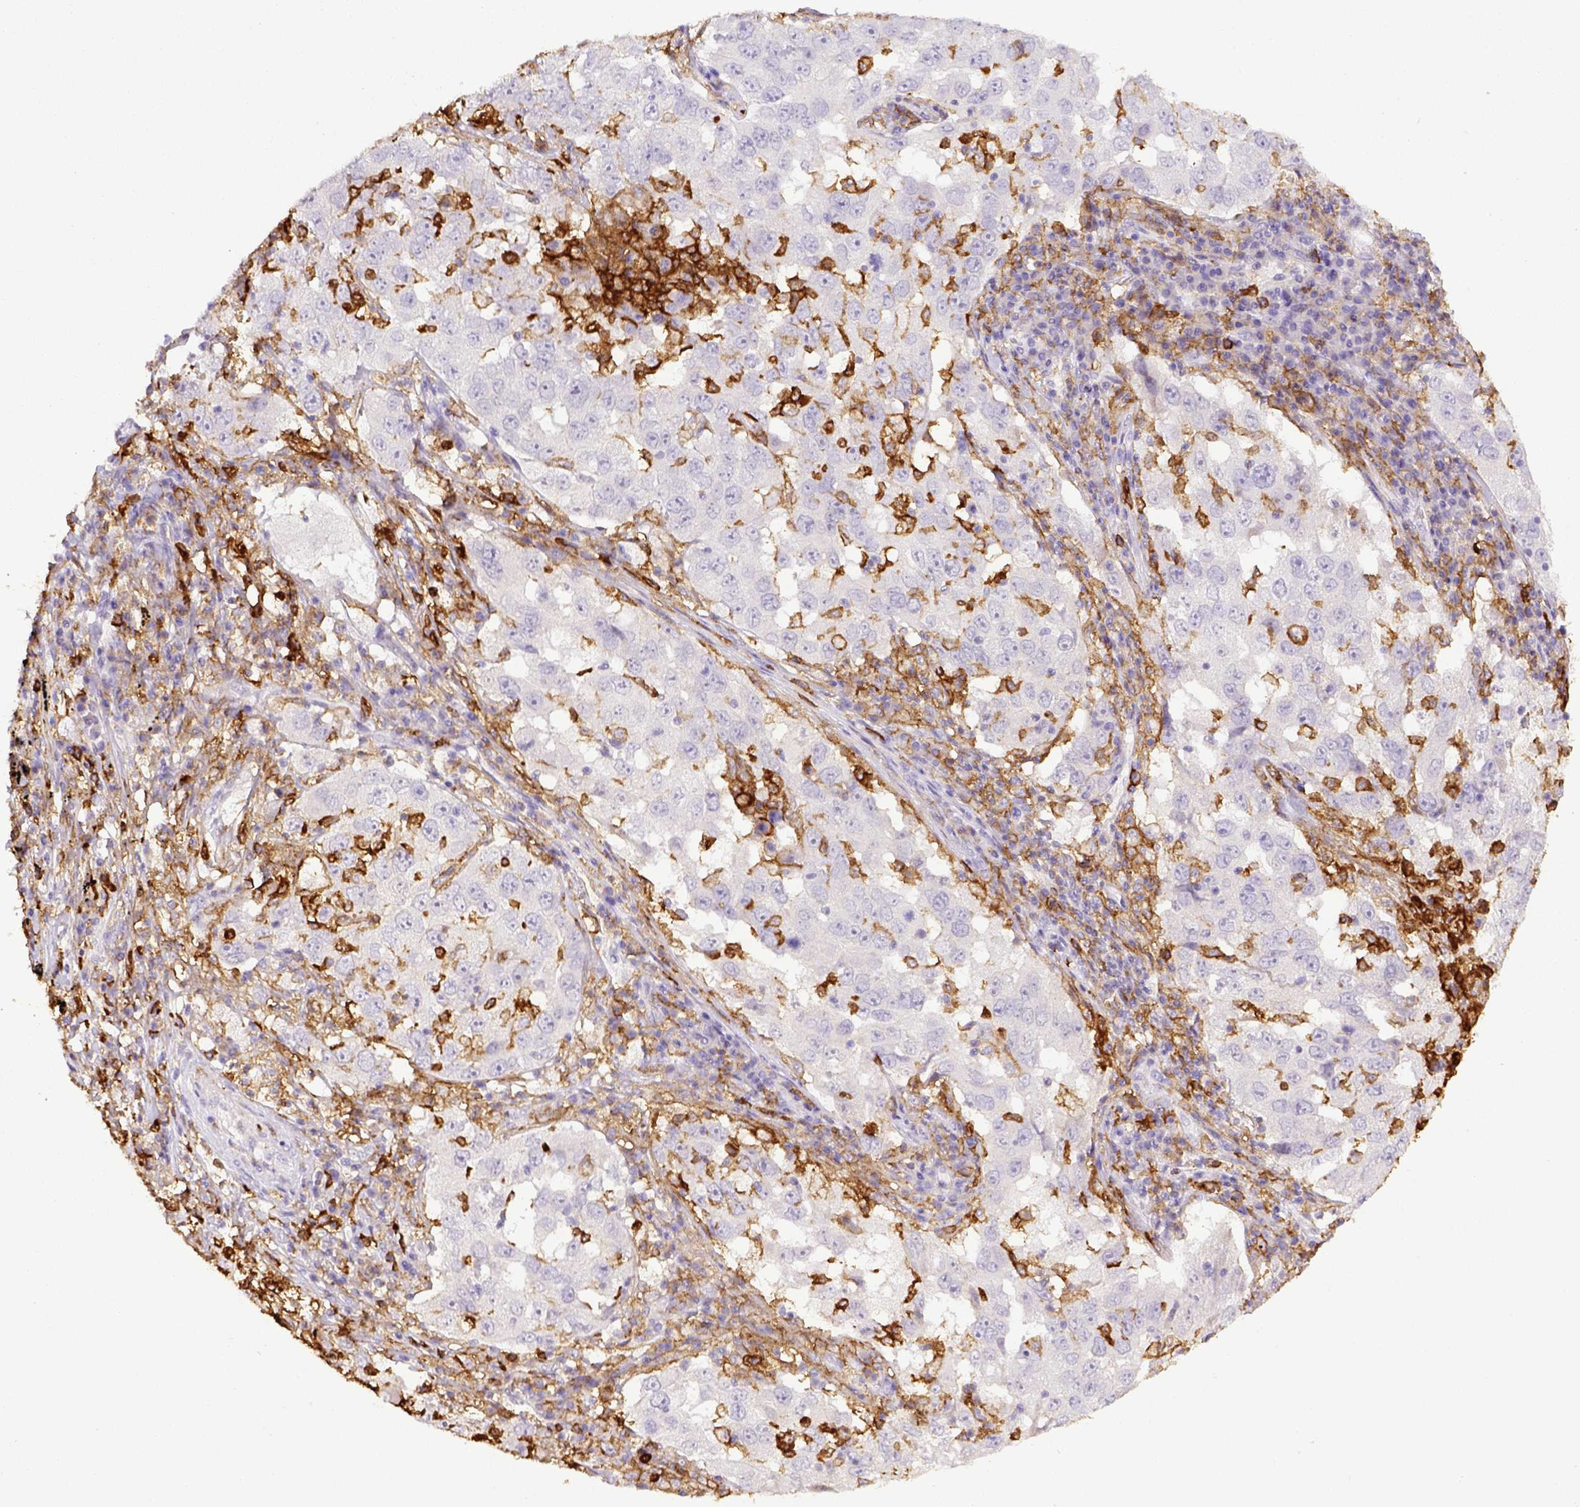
{"staining": {"intensity": "negative", "quantity": "none", "location": "none"}, "tissue": "lung cancer", "cell_type": "Tumor cells", "image_type": "cancer", "snomed": [{"axis": "morphology", "description": "Adenocarcinoma, NOS"}, {"axis": "topography", "description": "Lung"}], "caption": "The image demonstrates no significant expression in tumor cells of lung adenocarcinoma. (DAB (3,3'-diaminobenzidine) IHC, high magnification).", "gene": "ITGAM", "patient": {"sex": "male", "age": 73}}